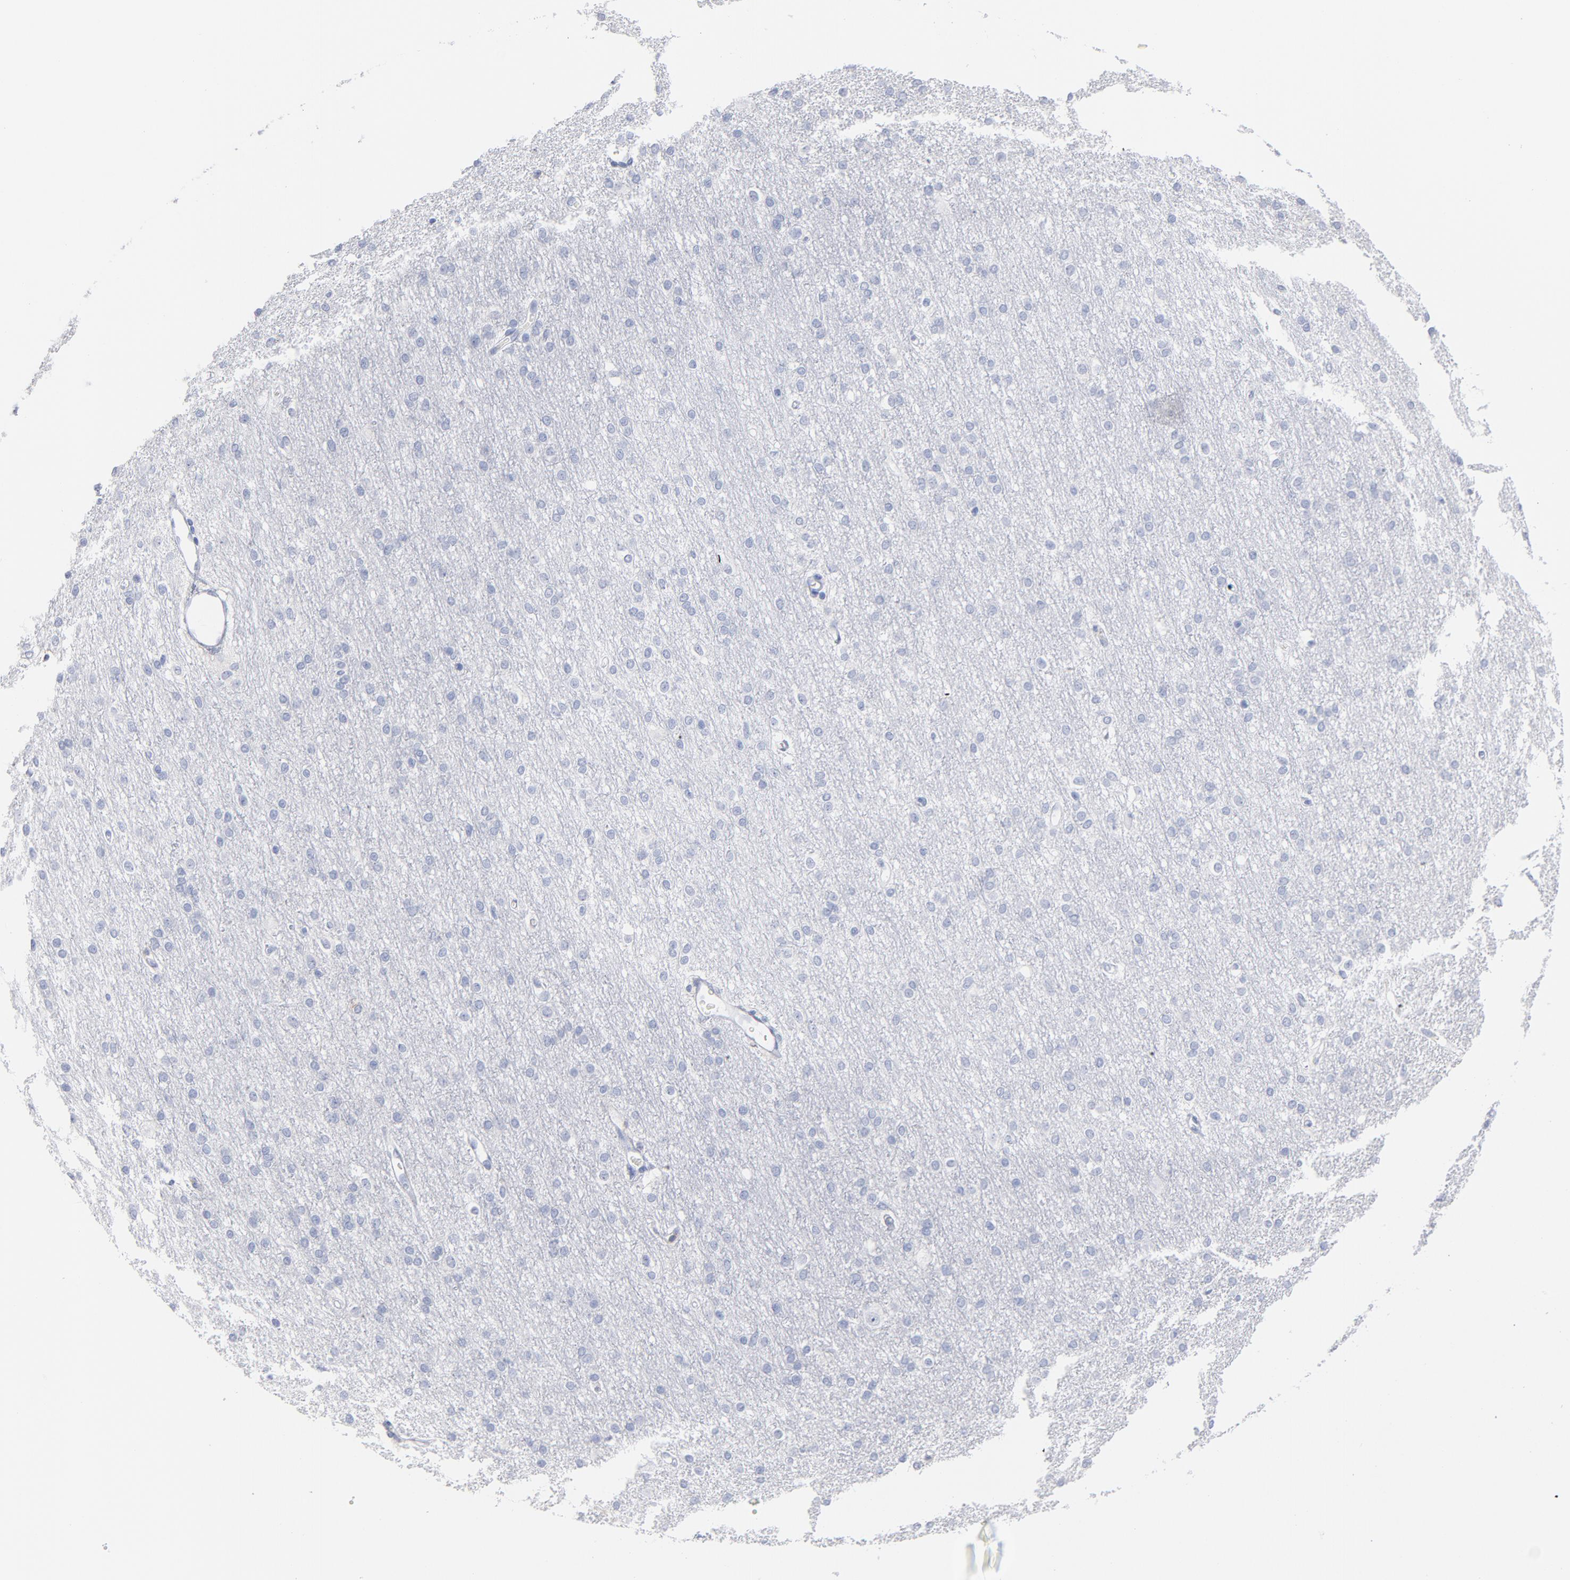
{"staining": {"intensity": "negative", "quantity": "none", "location": "none"}, "tissue": "cerebral cortex", "cell_type": "Endothelial cells", "image_type": "normal", "snomed": [{"axis": "morphology", "description": "Normal tissue, NOS"}, {"axis": "morphology", "description": "Inflammation, NOS"}, {"axis": "topography", "description": "Cerebral cortex"}], "caption": "The image exhibits no significant expression in endothelial cells of cerebral cortex. Nuclei are stained in blue.", "gene": "P2RY8", "patient": {"sex": "male", "age": 6}}